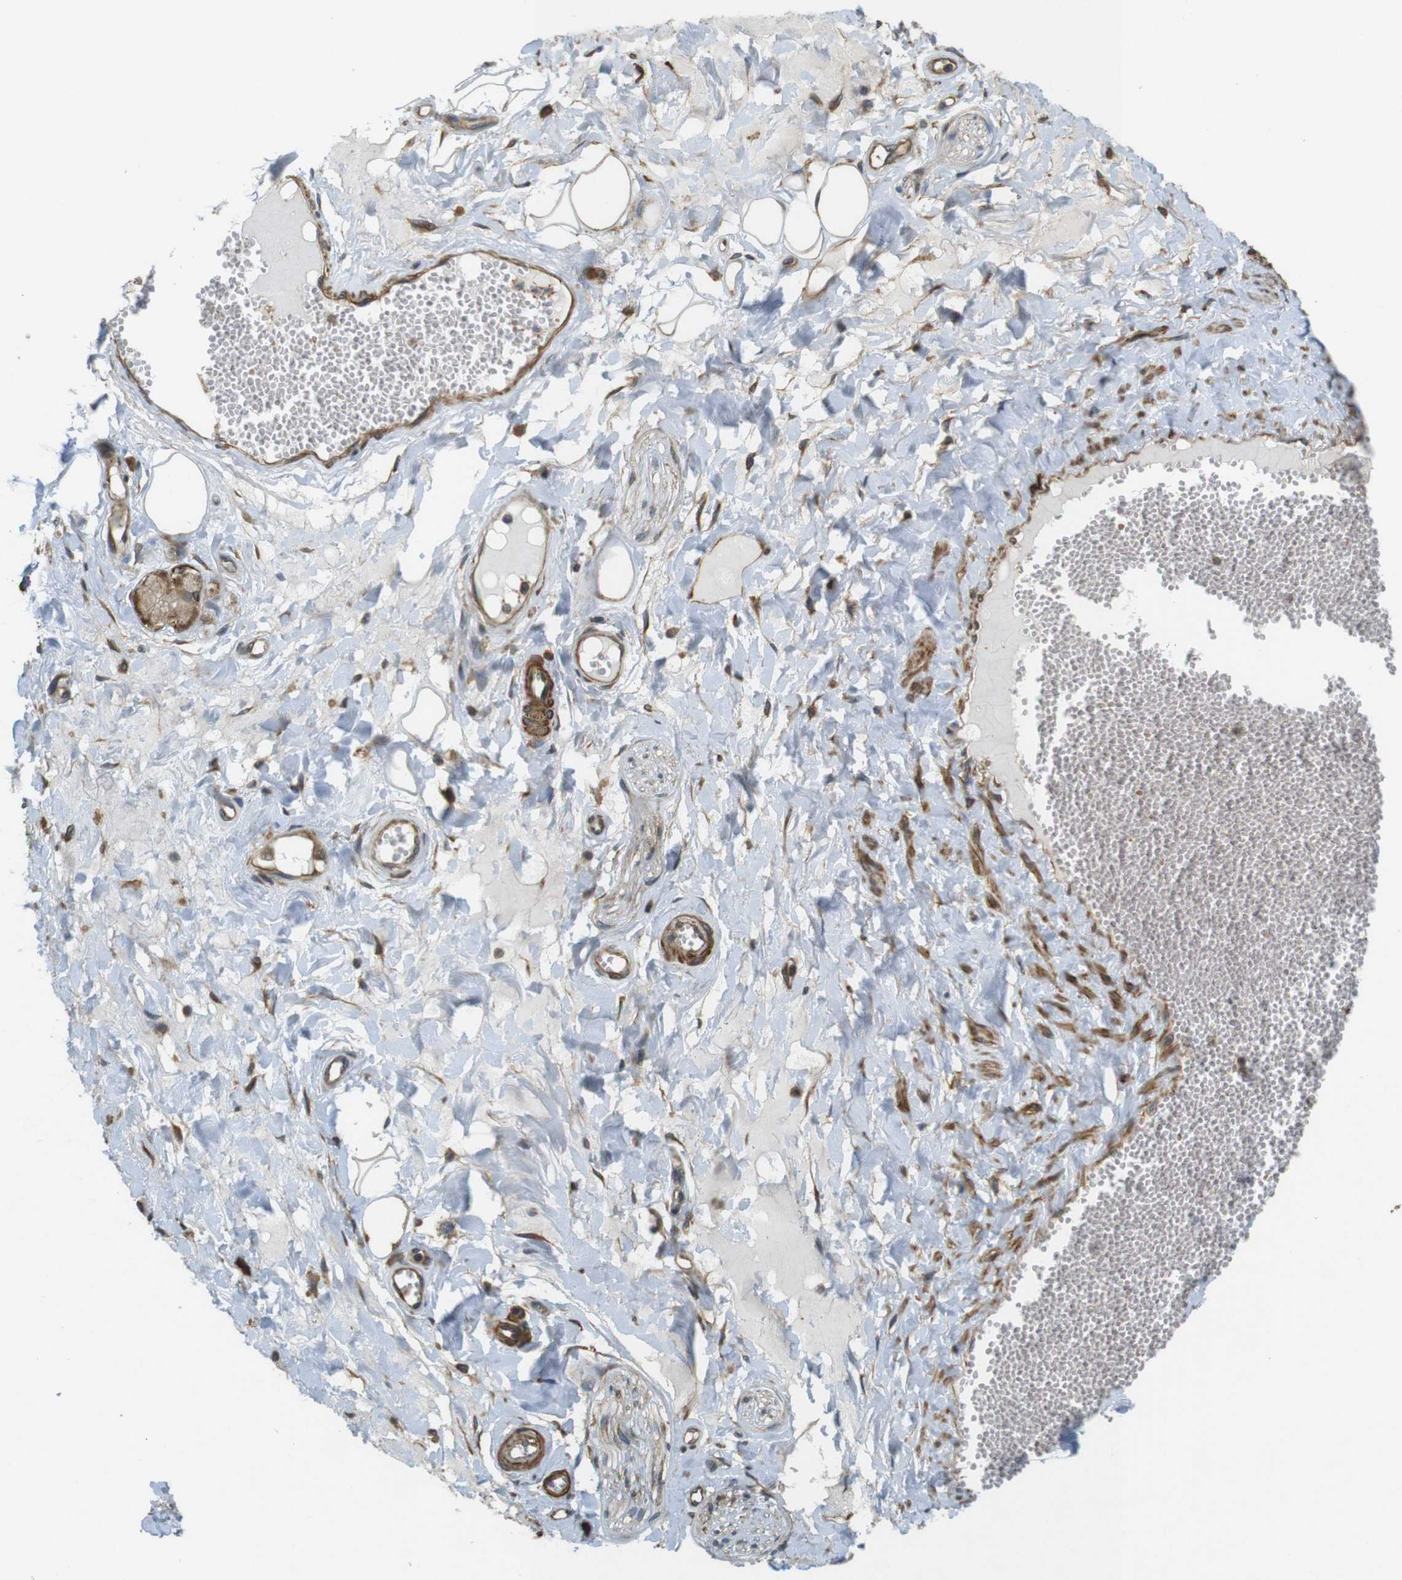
{"staining": {"intensity": "moderate", "quantity": ">75%", "location": "cytoplasmic/membranous"}, "tissue": "adipose tissue", "cell_type": "Adipocytes", "image_type": "normal", "snomed": [{"axis": "morphology", "description": "Normal tissue, NOS"}, {"axis": "morphology", "description": "Inflammation, NOS"}, {"axis": "topography", "description": "Salivary gland"}, {"axis": "topography", "description": "Peripheral nerve tissue"}], "caption": "Protein expression analysis of benign adipose tissue demonstrates moderate cytoplasmic/membranous staining in approximately >75% of adipocytes.", "gene": "BNIP3", "patient": {"sex": "female", "age": 75}}